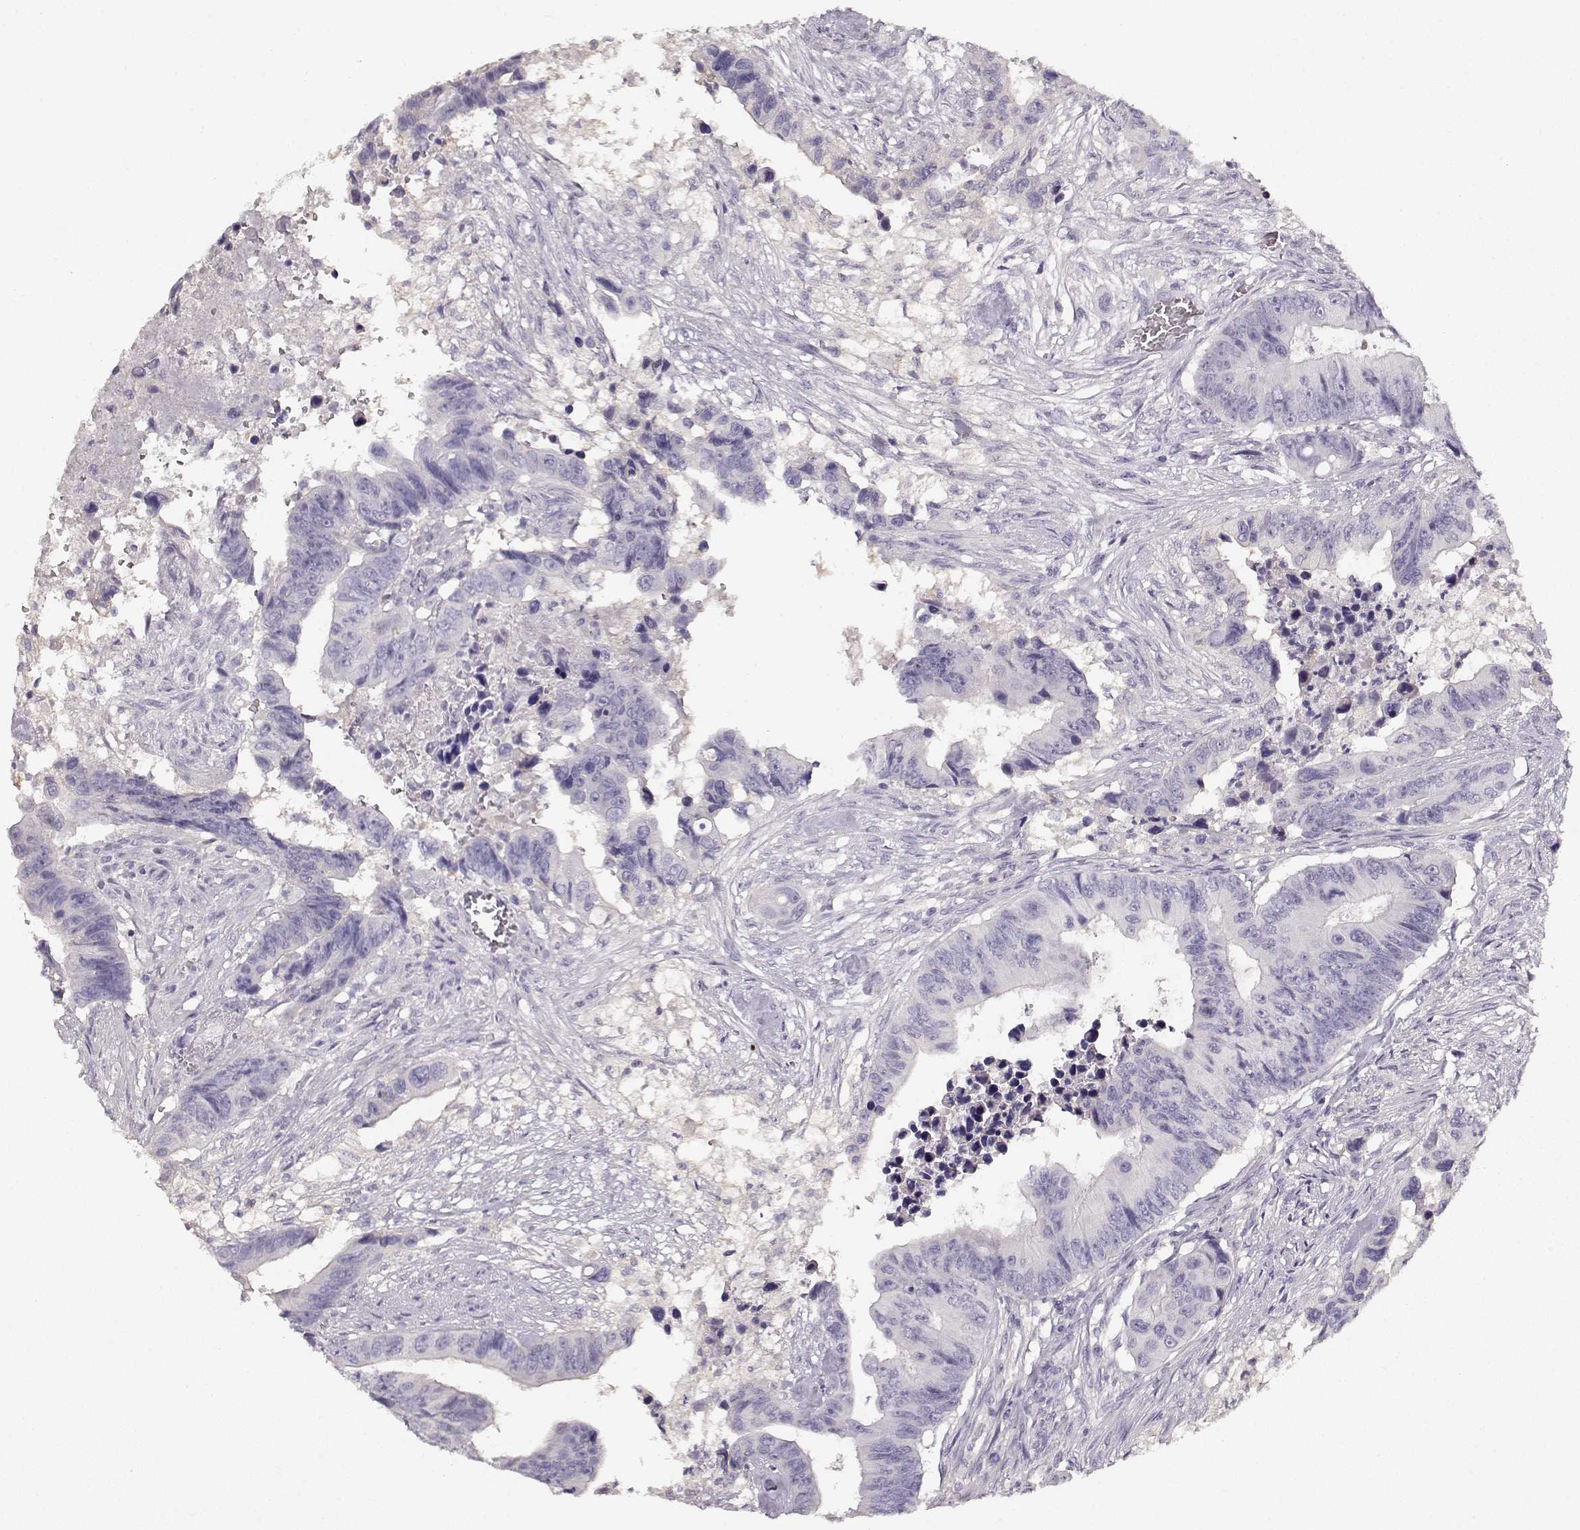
{"staining": {"intensity": "negative", "quantity": "none", "location": "none"}, "tissue": "colorectal cancer", "cell_type": "Tumor cells", "image_type": "cancer", "snomed": [{"axis": "morphology", "description": "Adenocarcinoma, NOS"}, {"axis": "topography", "description": "Colon"}], "caption": "Immunohistochemical staining of human colorectal adenocarcinoma displays no significant positivity in tumor cells.", "gene": "NDRG4", "patient": {"sex": "female", "age": 87}}